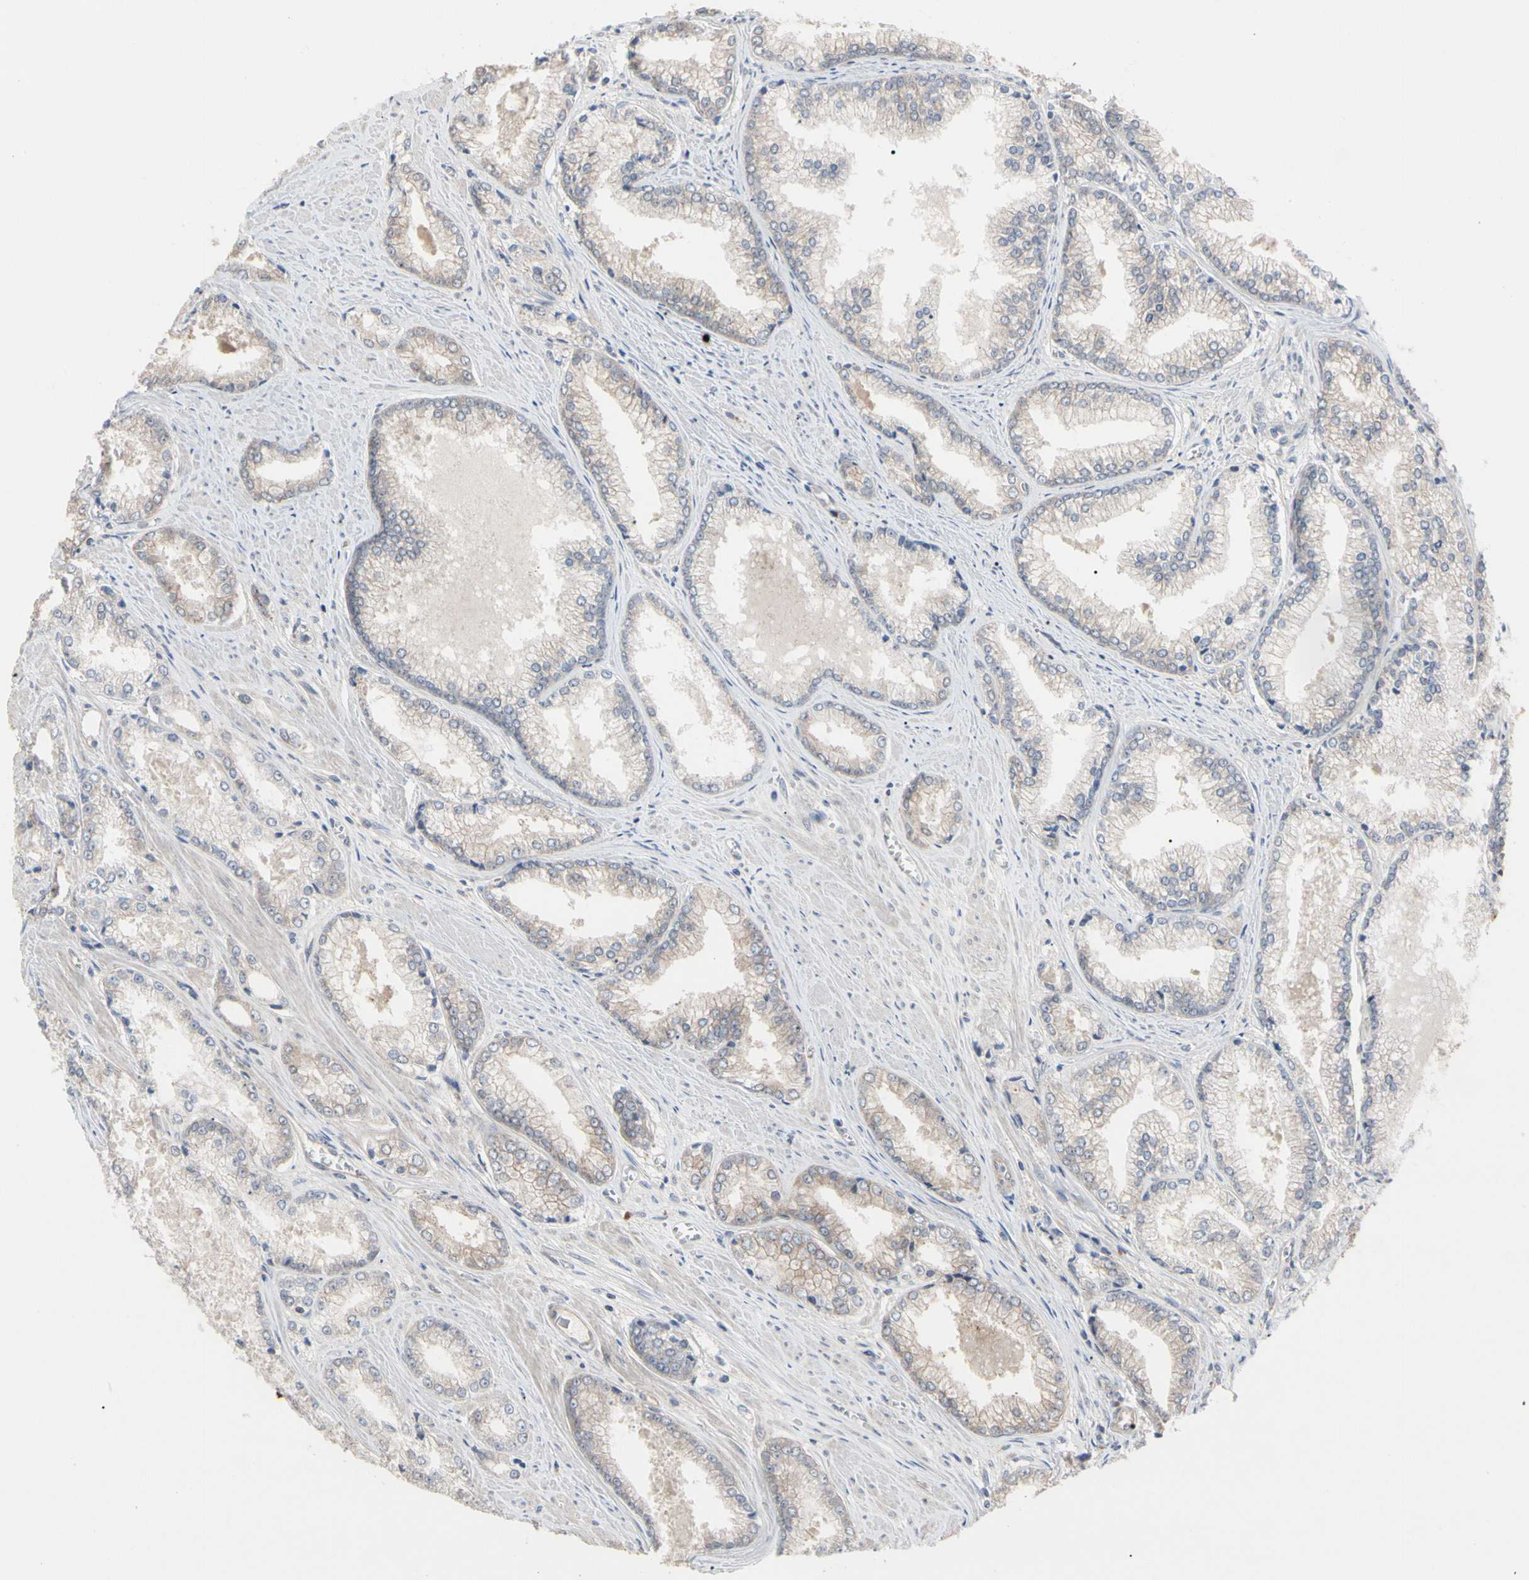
{"staining": {"intensity": "weak", "quantity": ">75%", "location": "cytoplasmic/membranous"}, "tissue": "prostate cancer", "cell_type": "Tumor cells", "image_type": "cancer", "snomed": [{"axis": "morphology", "description": "Adenocarcinoma, Low grade"}, {"axis": "topography", "description": "Prostate"}], "caption": "Prostate adenocarcinoma (low-grade) tissue displays weak cytoplasmic/membranous staining in approximately >75% of tumor cells", "gene": "DPP8", "patient": {"sex": "male", "age": 64}}